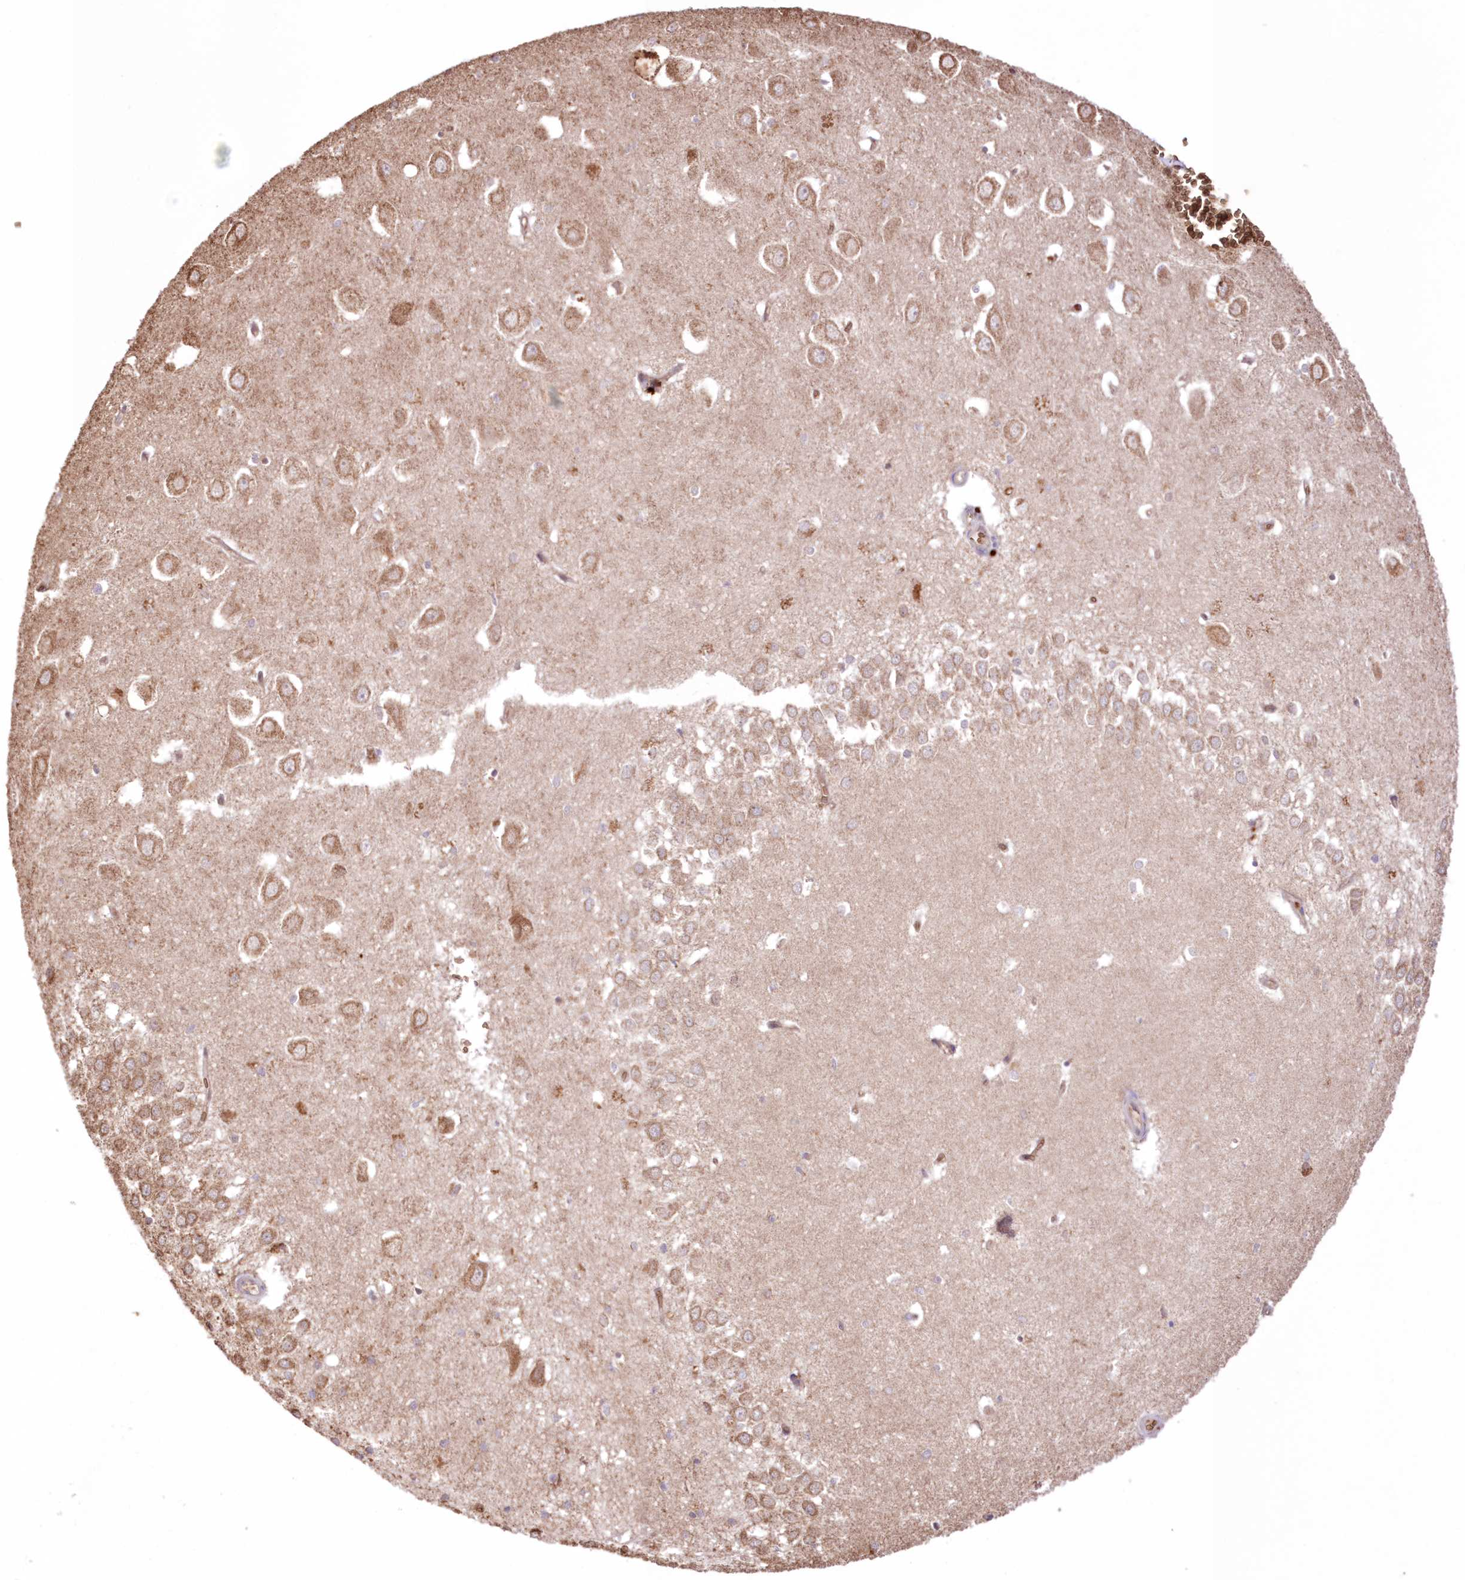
{"staining": {"intensity": "negative", "quantity": "none", "location": "none"}, "tissue": "hippocampus", "cell_type": "Glial cells", "image_type": "normal", "snomed": [{"axis": "morphology", "description": "Normal tissue, NOS"}, {"axis": "topography", "description": "Hippocampus"}], "caption": "IHC histopathology image of normal hippocampus stained for a protein (brown), which demonstrates no staining in glial cells.", "gene": "FCHO2", "patient": {"sex": "female", "age": 64}}